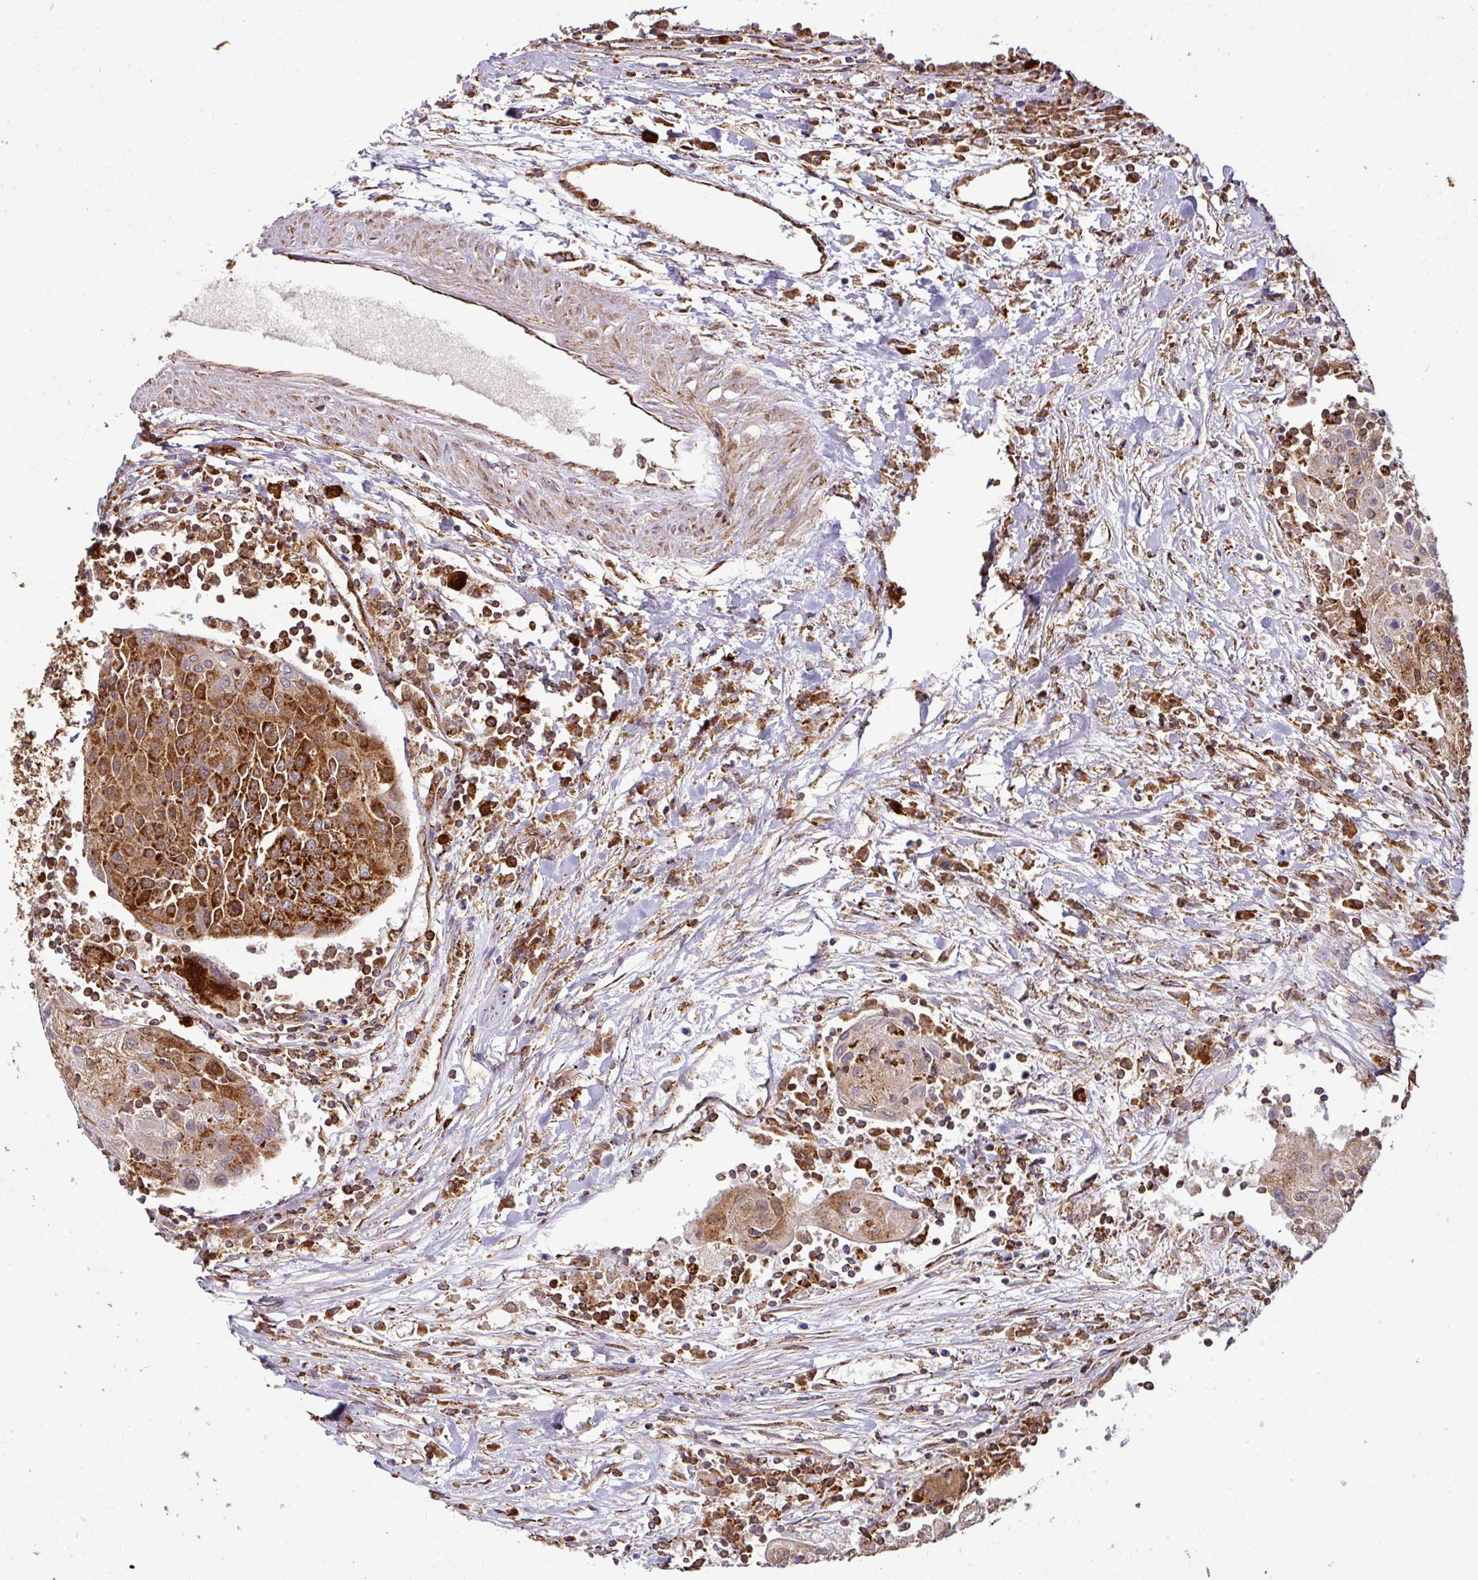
{"staining": {"intensity": "strong", "quantity": ">75%", "location": "cytoplasmic/membranous"}, "tissue": "urothelial cancer", "cell_type": "Tumor cells", "image_type": "cancer", "snomed": [{"axis": "morphology", "description": "Urothelial carcinoma, High grade"}, {"axis": "topography", "description": "Urinary bladder"}], "caption": "The histopathology image displays immunohistochemical staining of urothelial cancer. There is strong cytoplasmic/membranous expression is present in approximately >75% of tumor cells. Immunohistochemistry stains the protein of interest in brown and the nuclei are stained blue.", "gene": "TRAP1", "patient": {"sex": "female", "age": 85}}